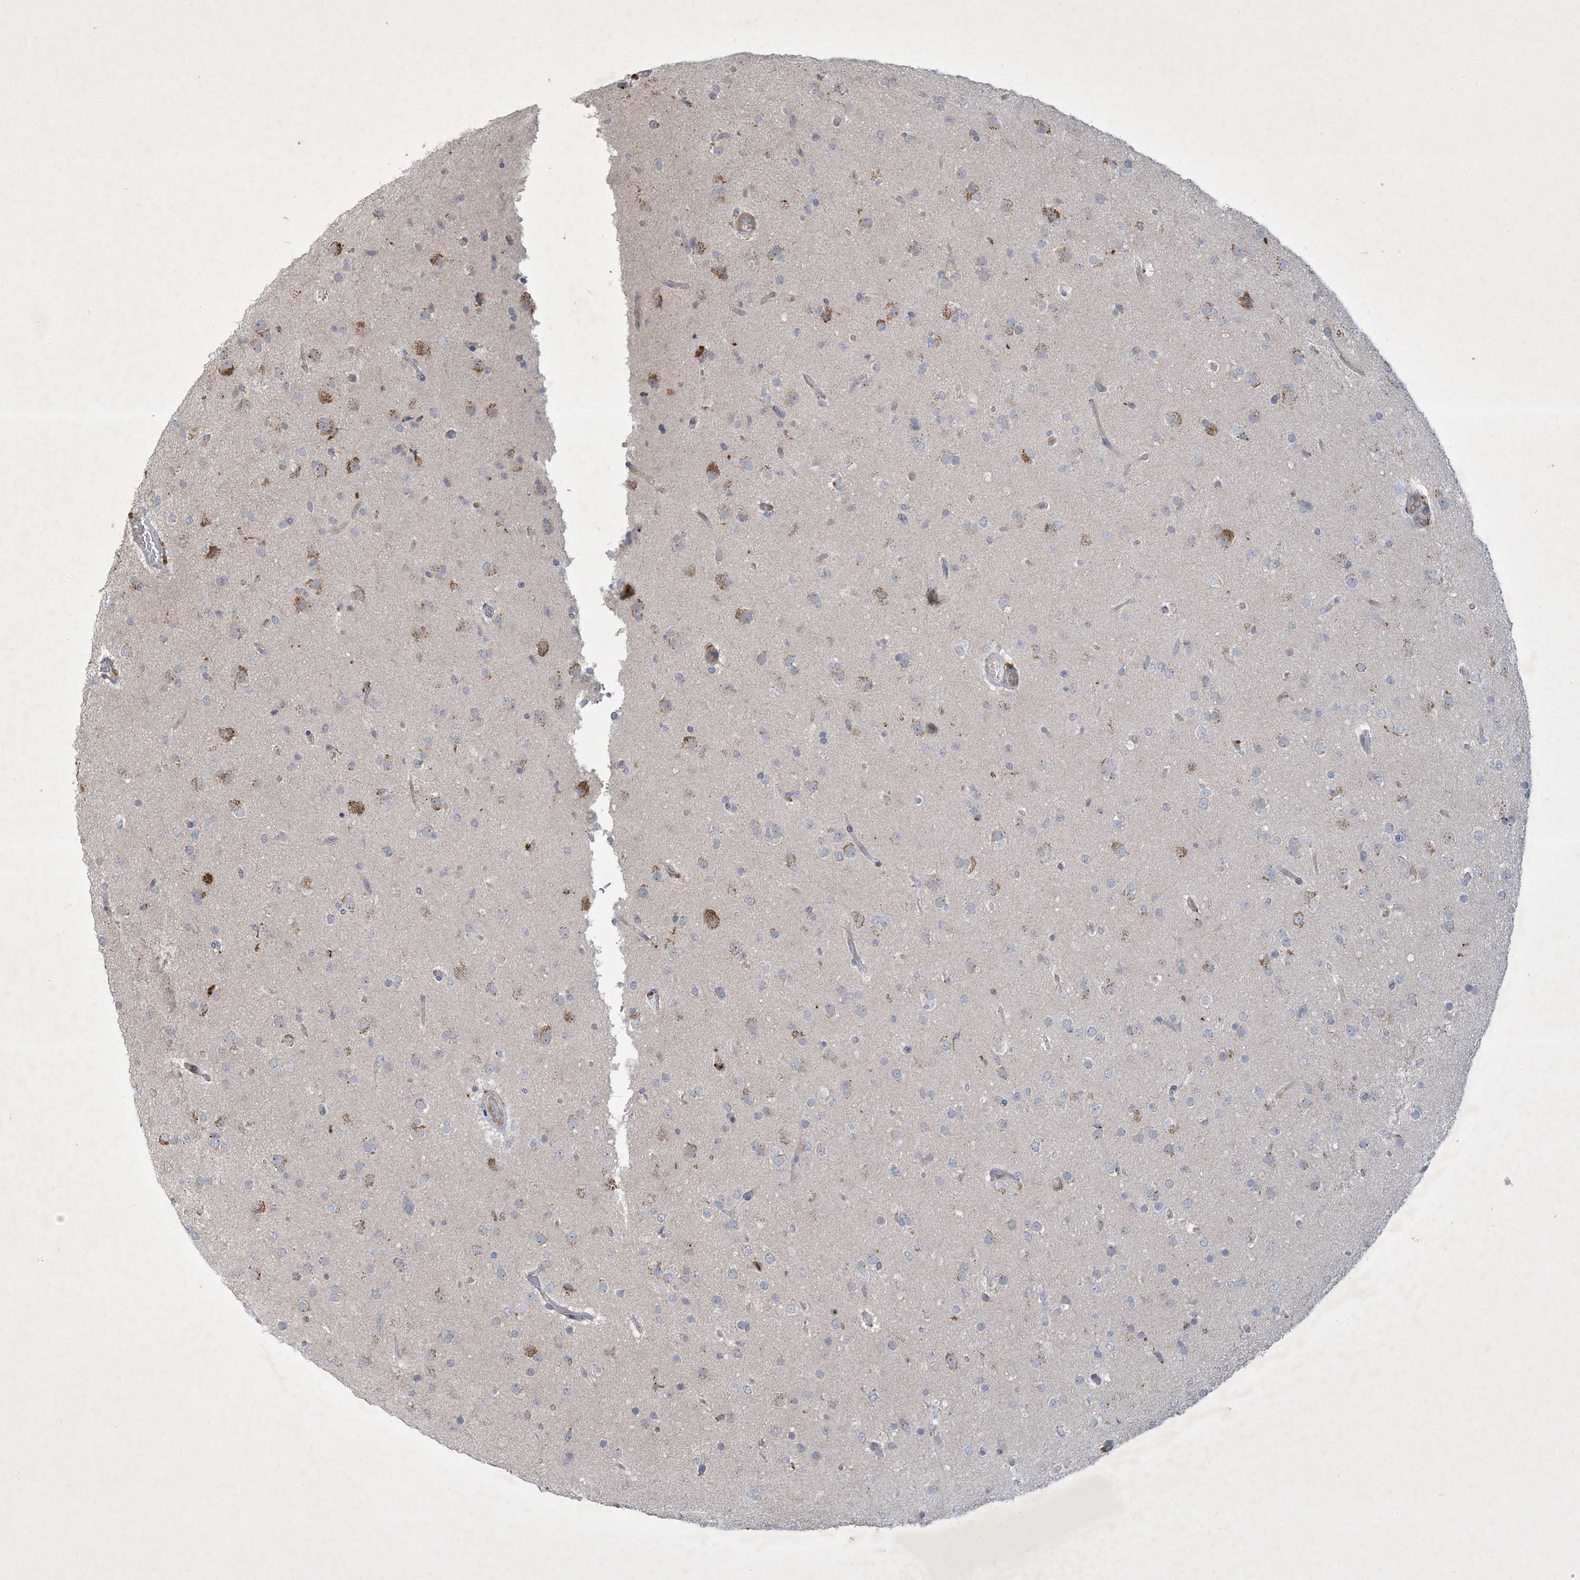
{"staining": {"intensity": "negative", "quantity": "none", "location": "none"}, "tissue": "glioma", "cell_type": "Tumor cells", "image_type": "cancer", "snomed": [{"axis": "morphology", "description": "Glioma, malignant, Low grade"}, {"axis": "topography", "description": "Brain"}], "caption": "This is an immunohistochemistry (IHC) histopathology image of human glioma. There is no staining in tumor cells.", "gene": "MRPS18A", "patient": {"sex": "male", "age": 65}}